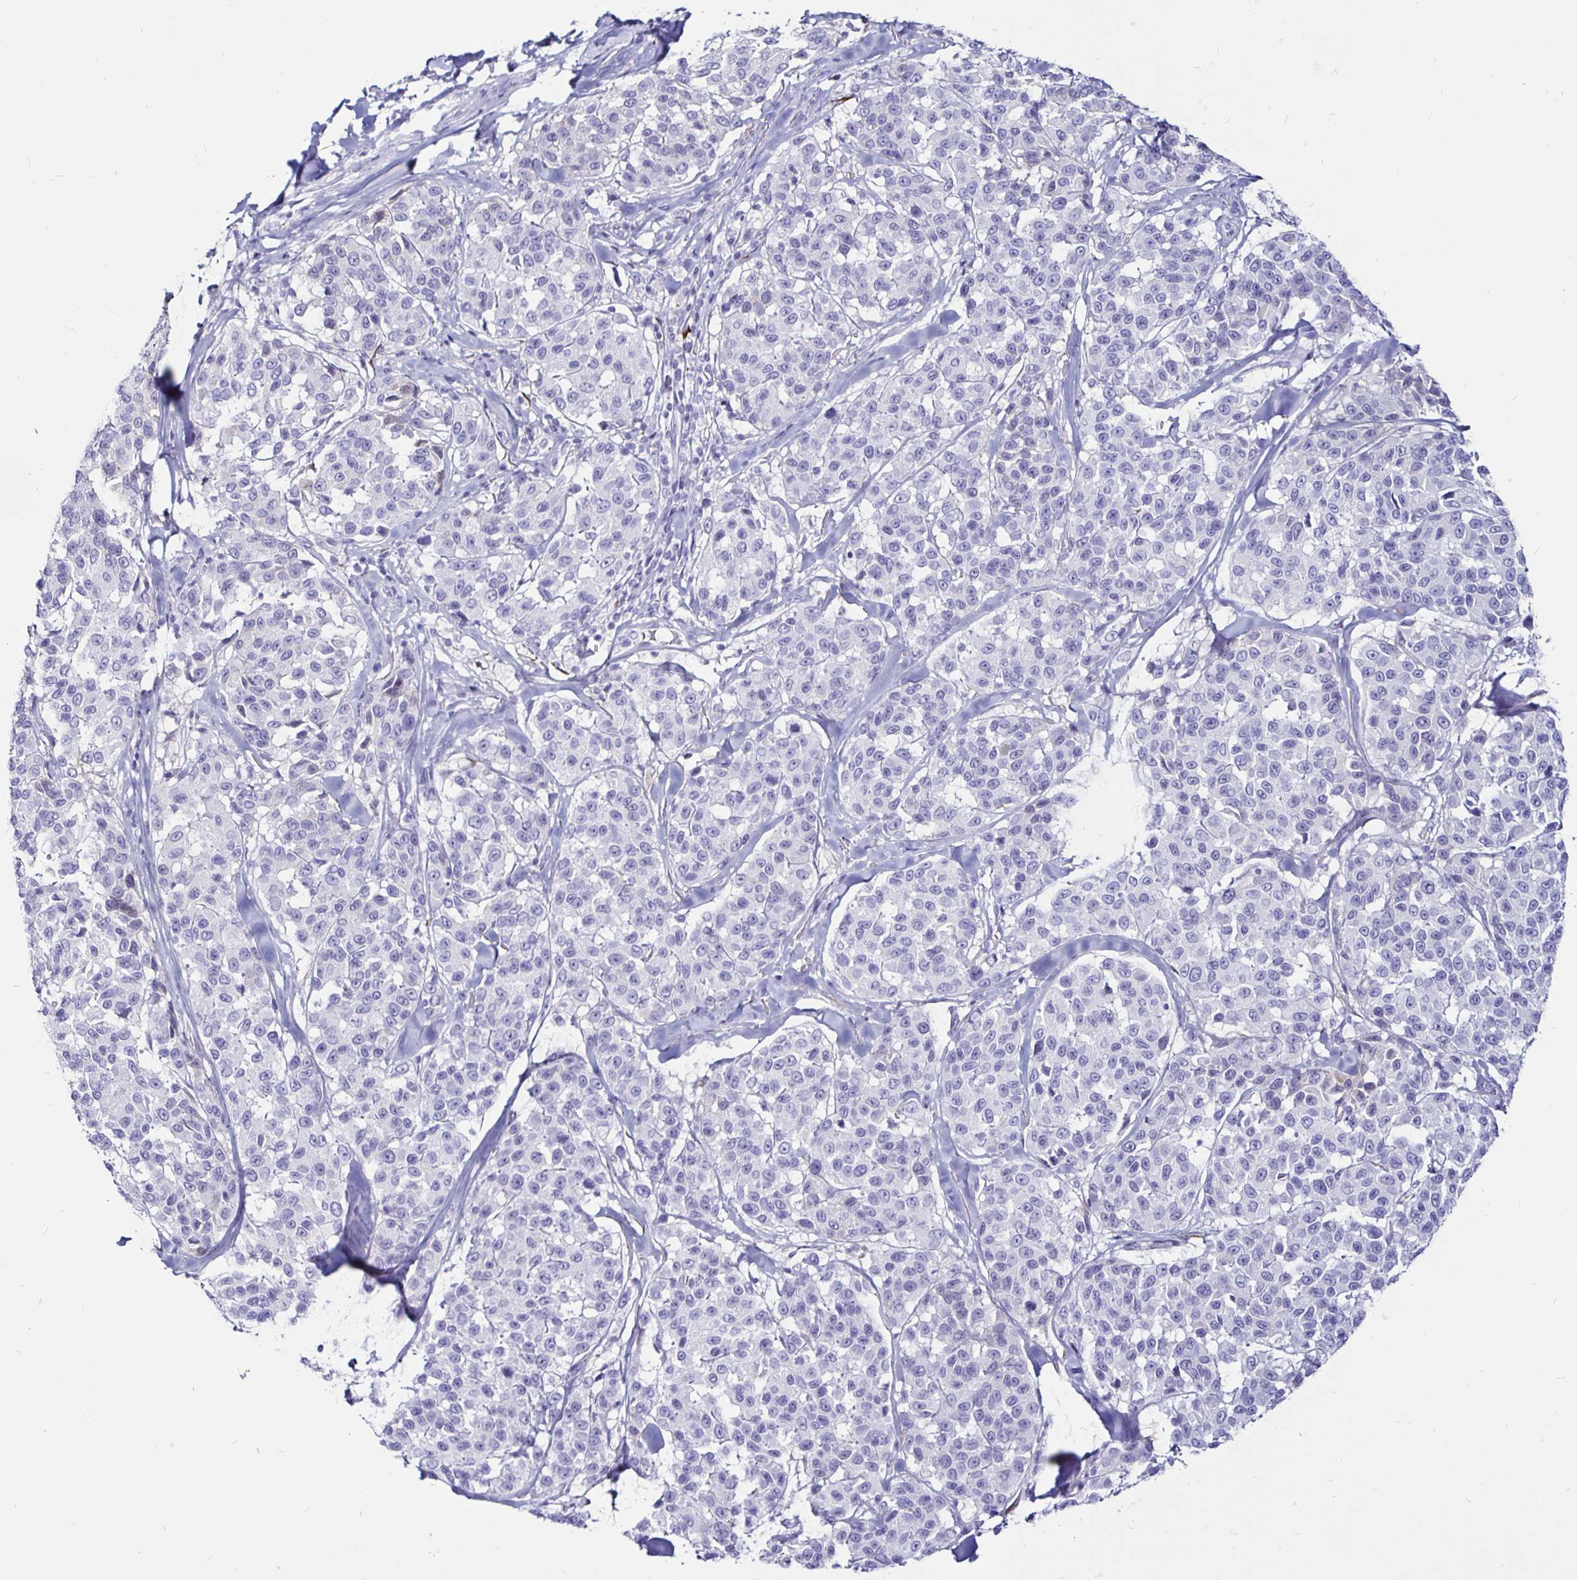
{"staining": {"intensity": "negative", "quantity": "none", "location": "none"}, "tissue": "melanoma", "cell_type": "Tumor cells", "image_type": "cancer", "snomed": [{"axis": "morphology", "description": "Malignant melanoma, NOS"}, {"axis": "topography", "description": "Skin"}], "caption": "IHC of human melanoma exhibits no staining in tumor cells.", "gene": "TIMP1", "patient": {"sex": "female", "age": 66}}